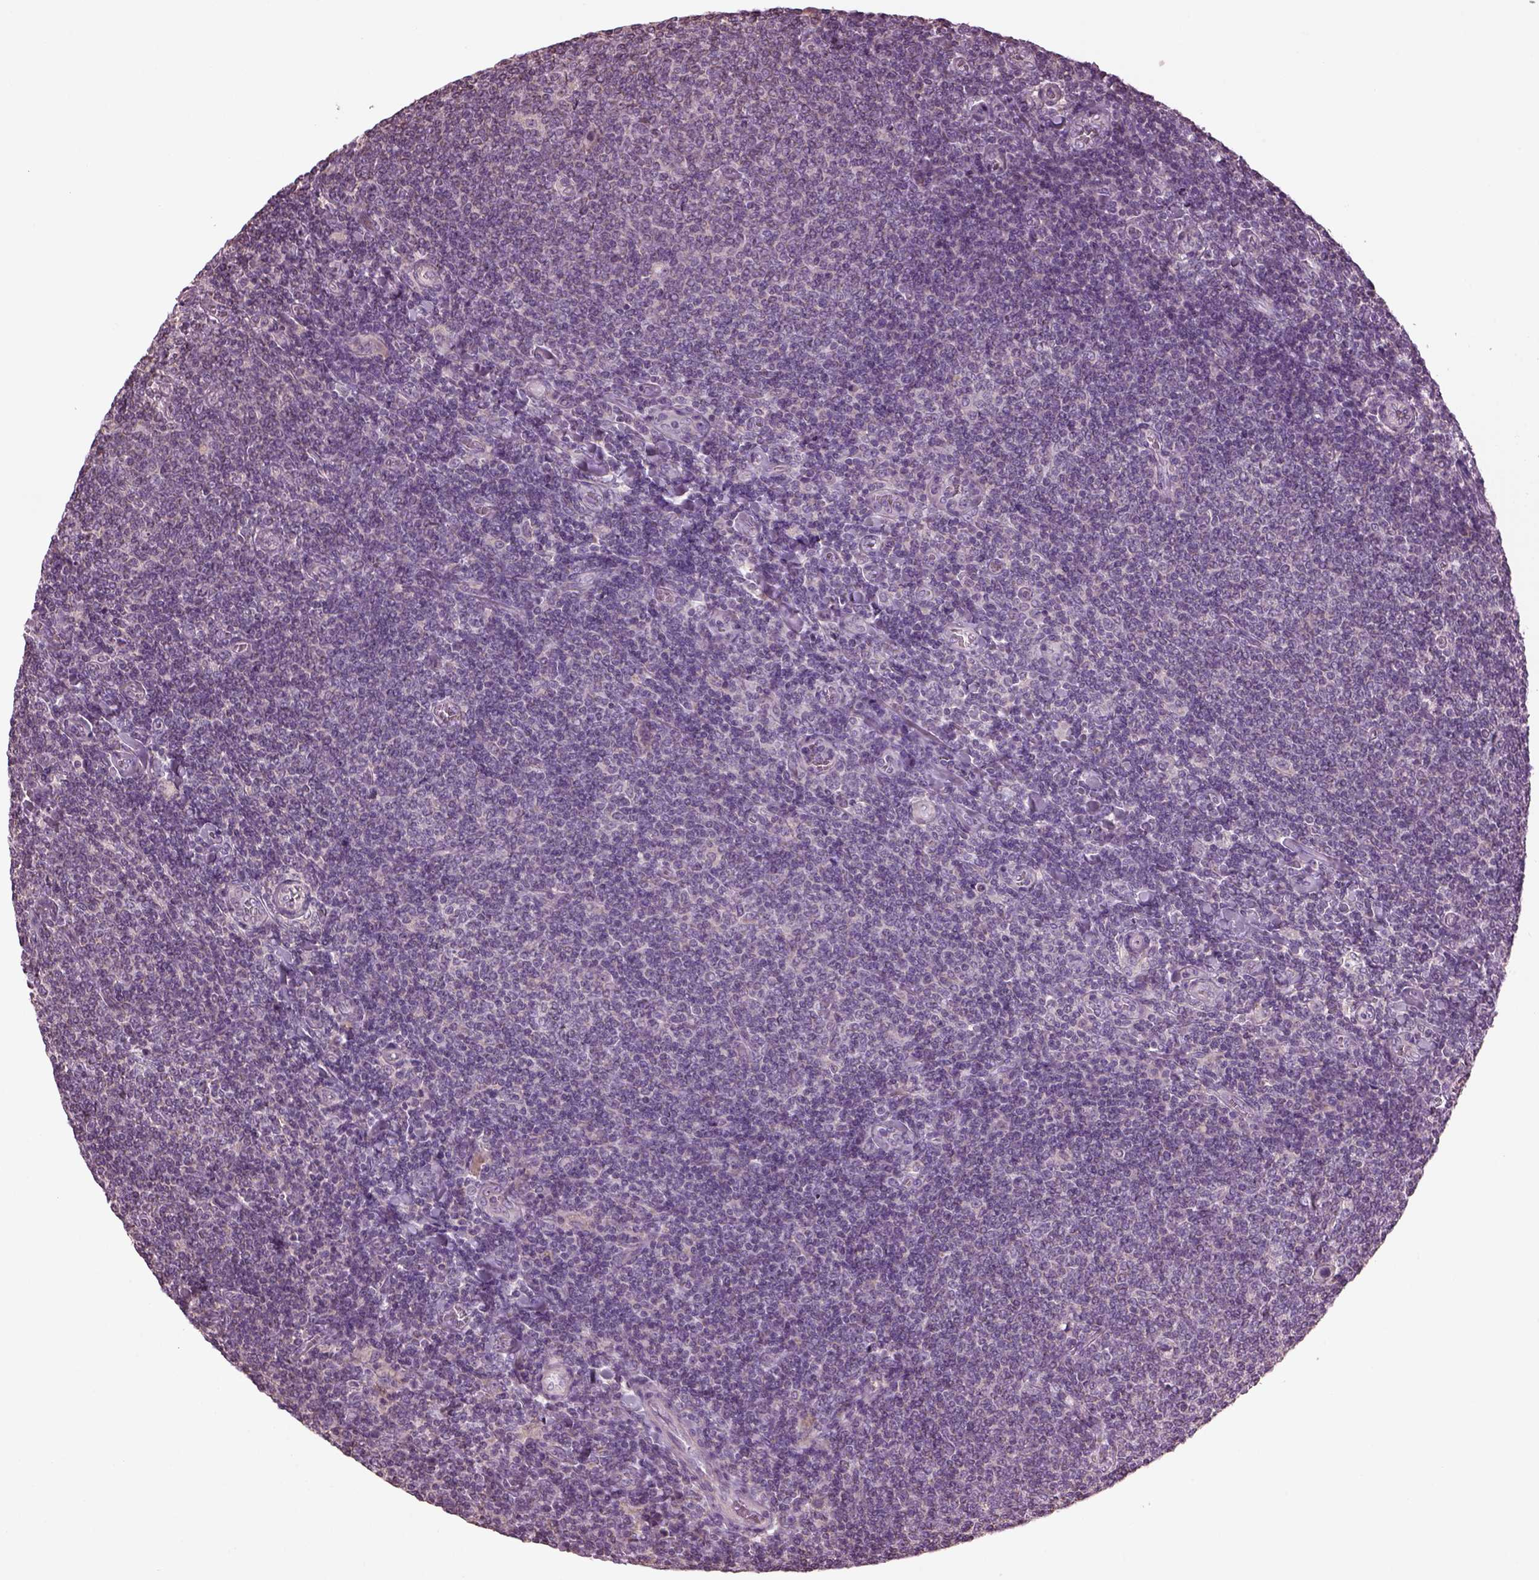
{"staining": {"intensity": "negative", "quantity": "none", "location": "none"}, "tissue": "lymphoma", "cell_type": "Tumor cells", "image_type": "cancer", "snomed": [{"axis": "morphology", "description": "Malignant lymphoma, non-Hodgkin's type, Low grade"}, {"axis": "topography", "description": "Lymph node"}], "caption": "This is an immunohistochemistry (IHC) histopathology image of low-grade malignant lymphoma, non-Hodgkin's type. There is no positivity in tumor cells.", "gene": "SPATA7", "patient": {"sex": "male", "age": 52}}